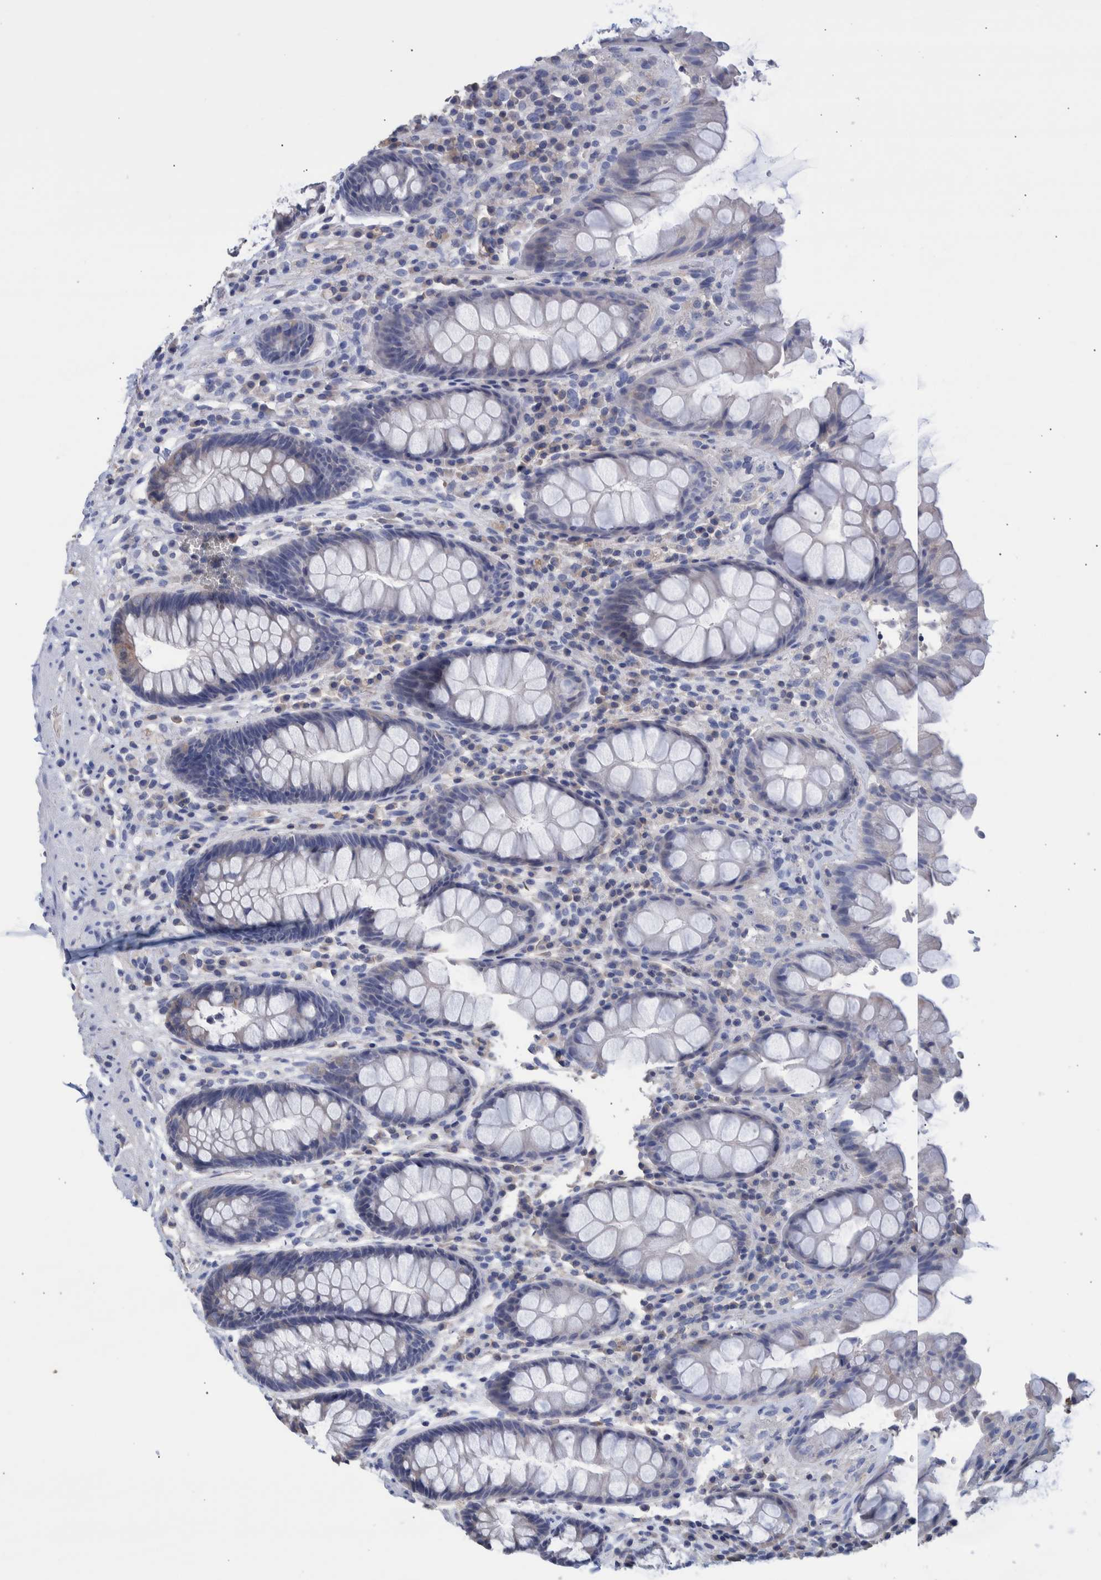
{"staining": {"intensity": "negative", "quantity": "none", "location": "none"}, "tissue": "rectum", "cell_type": "Glandular cells", "image_type": "normal", "snomed": [{"axis": "morphology", "description": "Normal tissue, NOS"}, {"axis": "topography", "description": "Rectum"}], "caption": "Histopathology image shows no protein staining in glandular cells of unremarkable rectum.", "gene": "PPP3CC", "patient": {"sex": "male", "age": 64}}